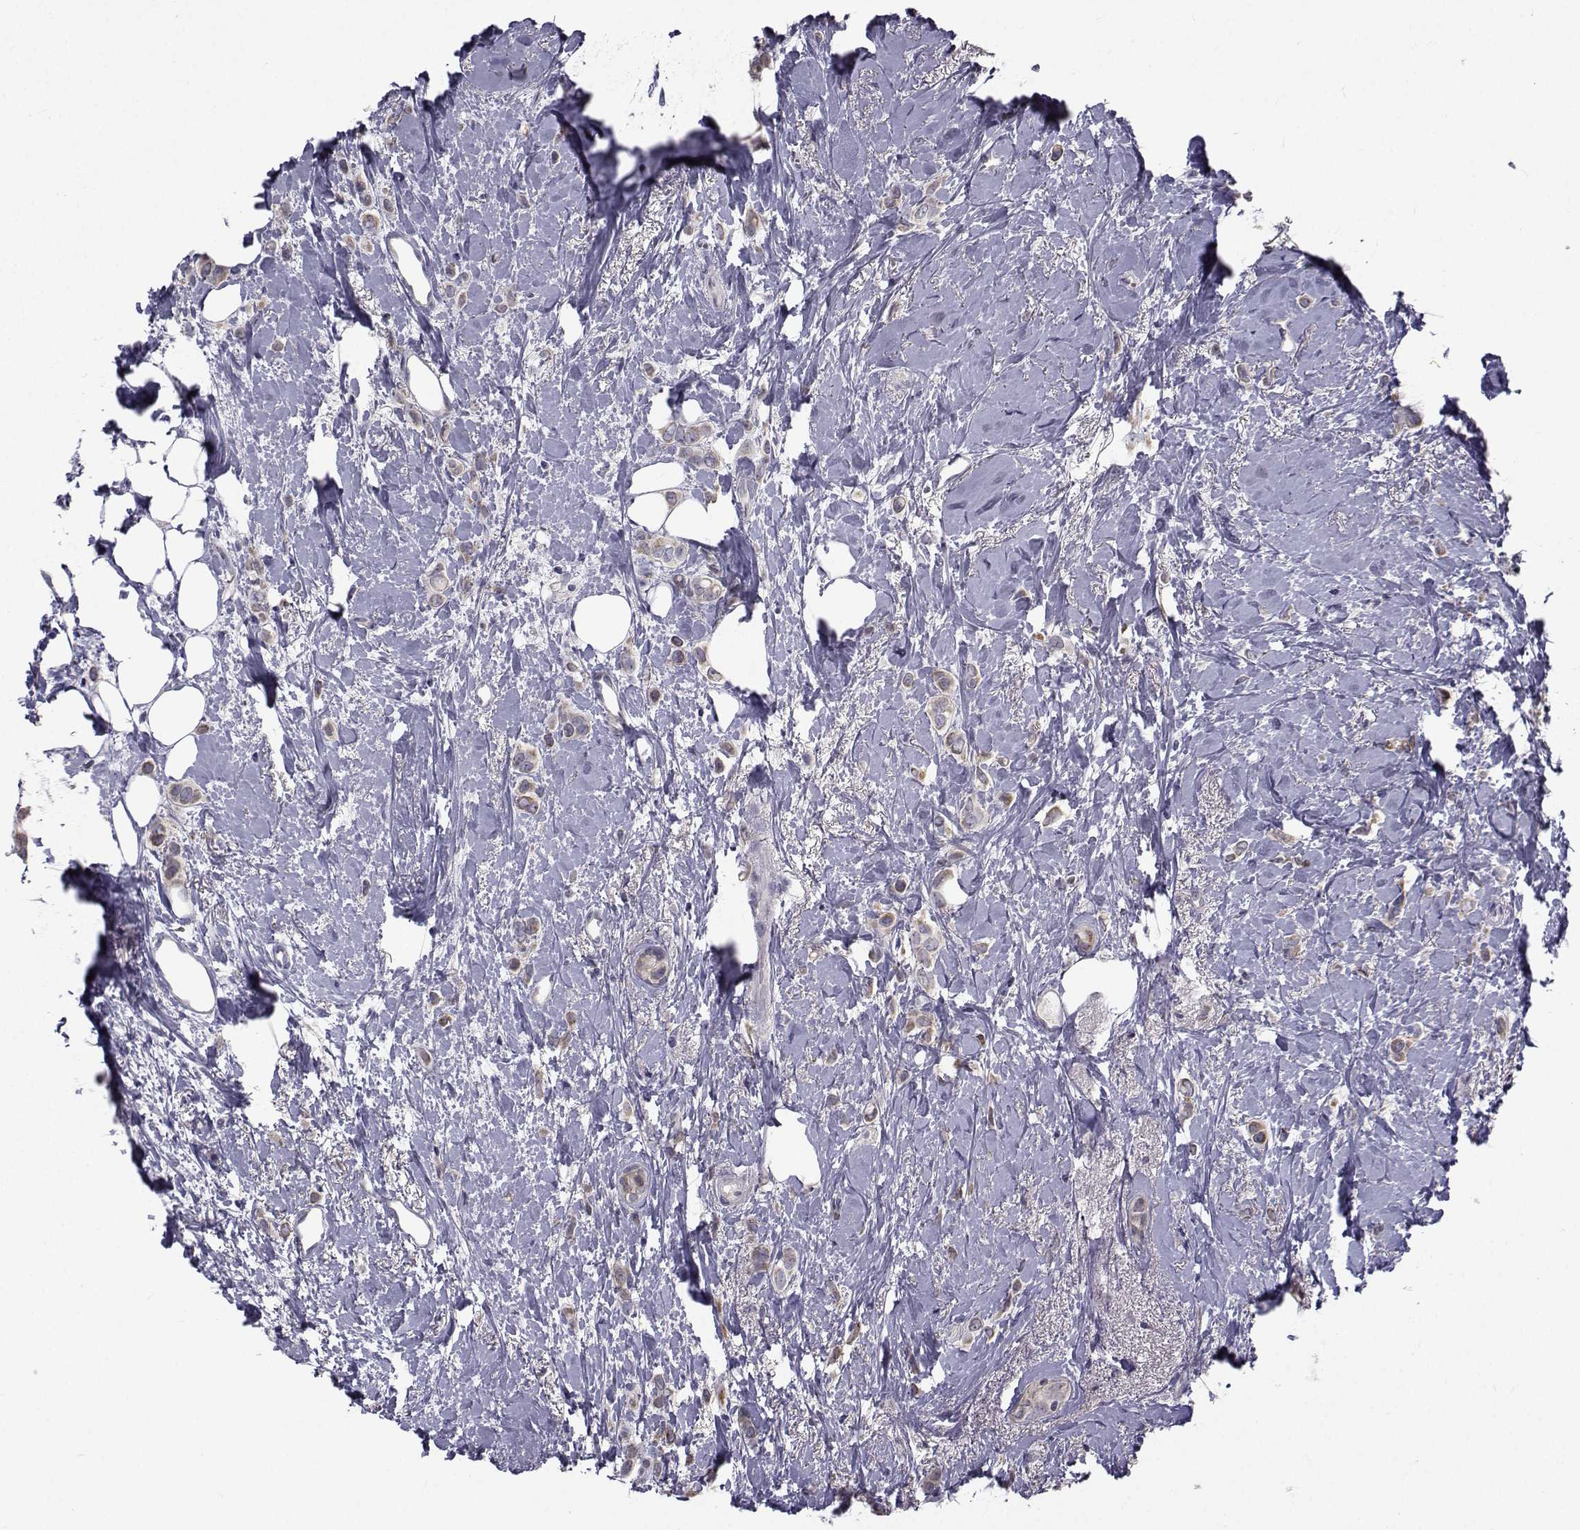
{"staining": {"intensity": "negative", "quantity": "none", "location": "none"}, "tissue": "breast cancer", "cell_type": "Tumor cells", "image_type": "cancer", "snomed": [{"axis": "morphology", "description": "Lobular carcinoma"}, {"axis": "topography", "description": "Breast"}], "caption": "Tumor cells are negative for brown protein staining in breast cancer. (Stains: DAB IHC with hematoxylin counter stain, Microscopy: brightfield microscopy at high magnification).", "gene": "ANGPT1", "patient": {"sex": "female", "age": 66}}